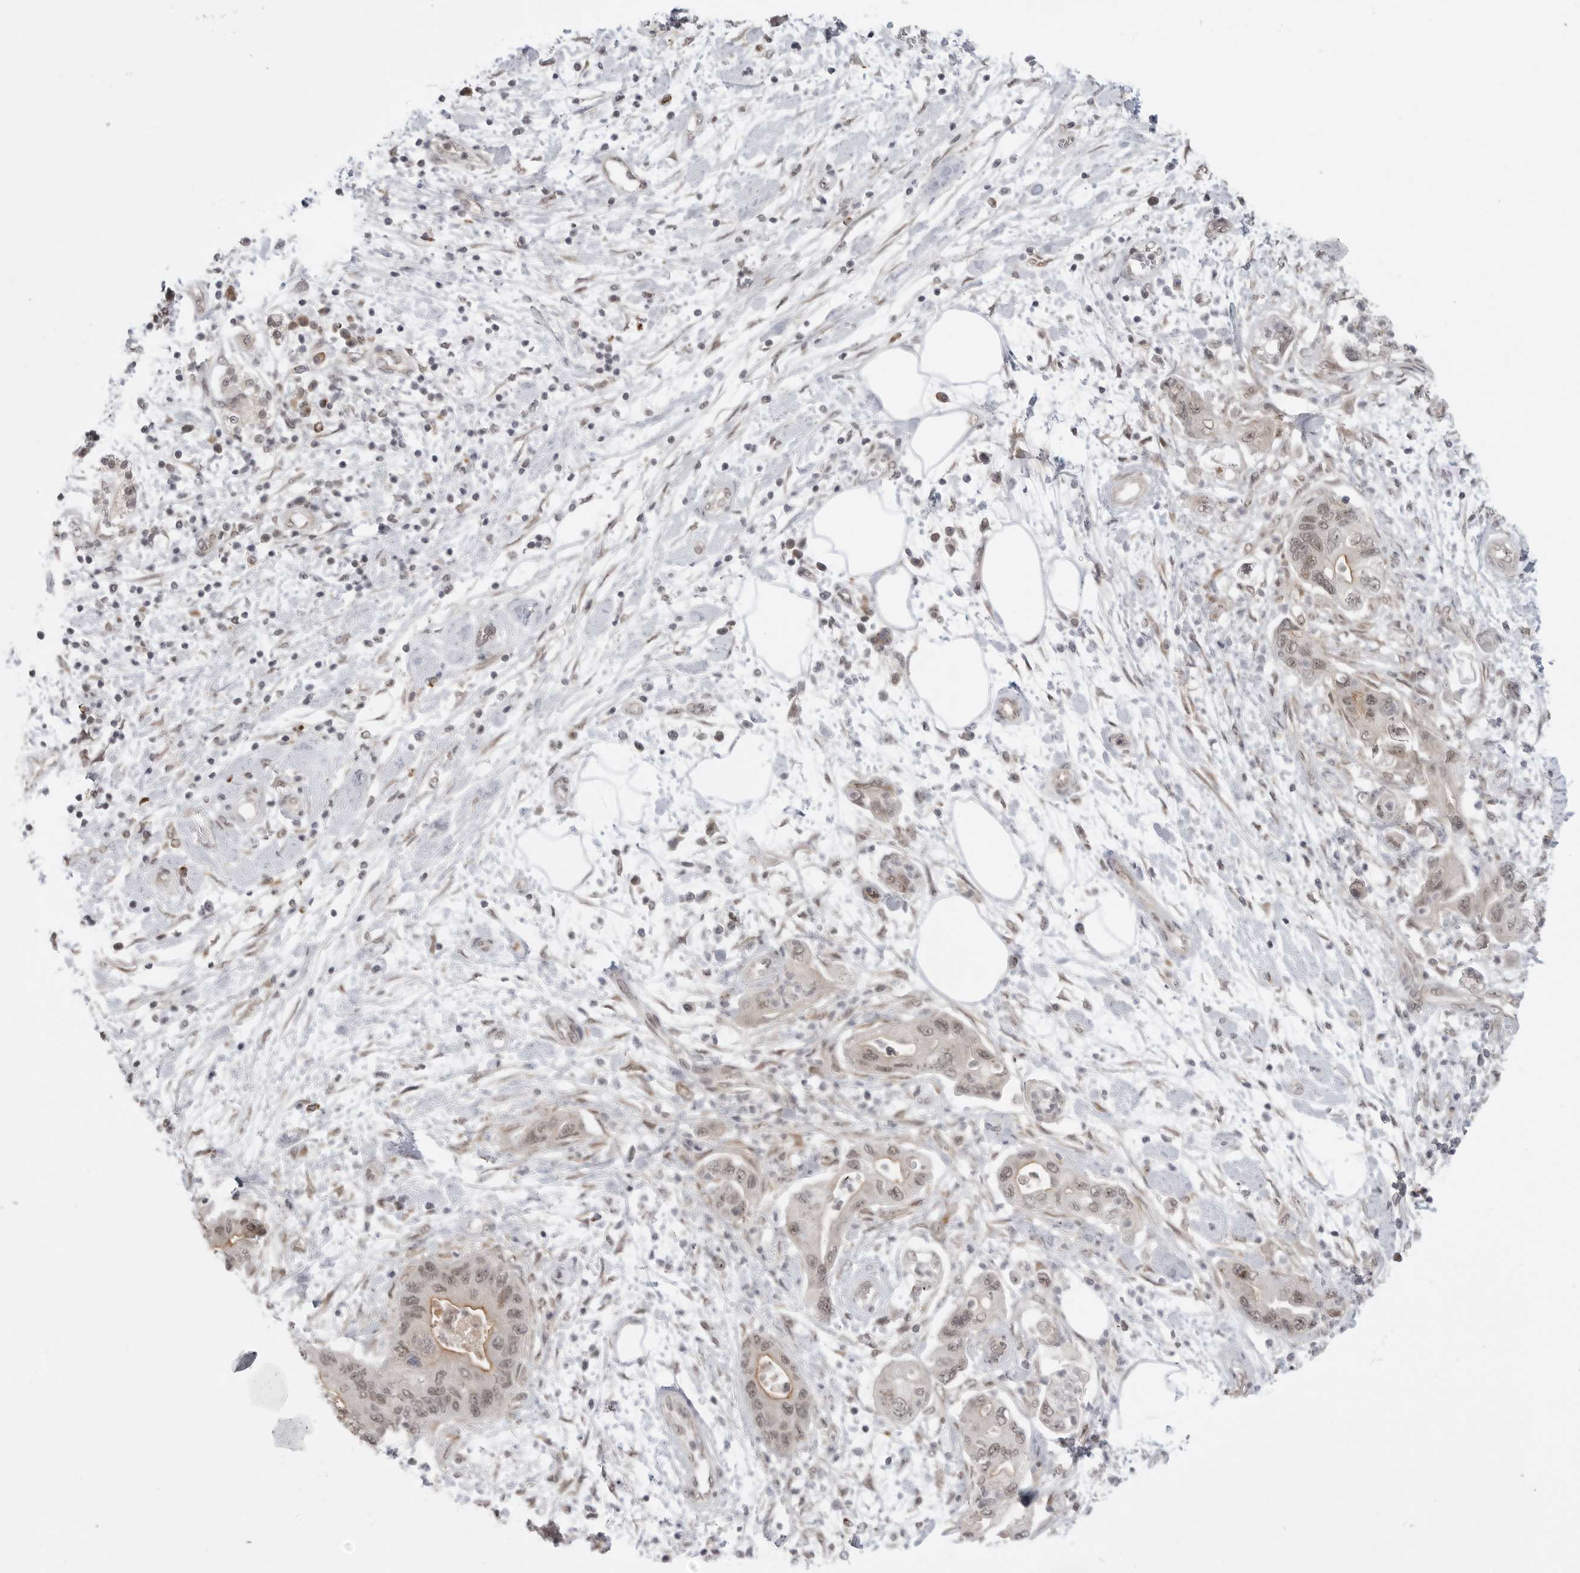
{"staining": {"intensity": "weak", "quantity": "25%-75%", "location": "nuclear"}, "tissue": "pancreatic cancer", "cell_type": "Tumor cells", "image_type": "cancer", "snomed": [{"axis": "morphology", "description": "Adenocarcinoma, NOS"}, {"axis": "topography", "description": "Pancreas"}], "caption": "Adenocarcinoma (pancreatic) stained for a protein displays weak nuclear positivity in tumor cells.", "gene": "KALRN", "patient": {"sex": "female", "age": 73}}